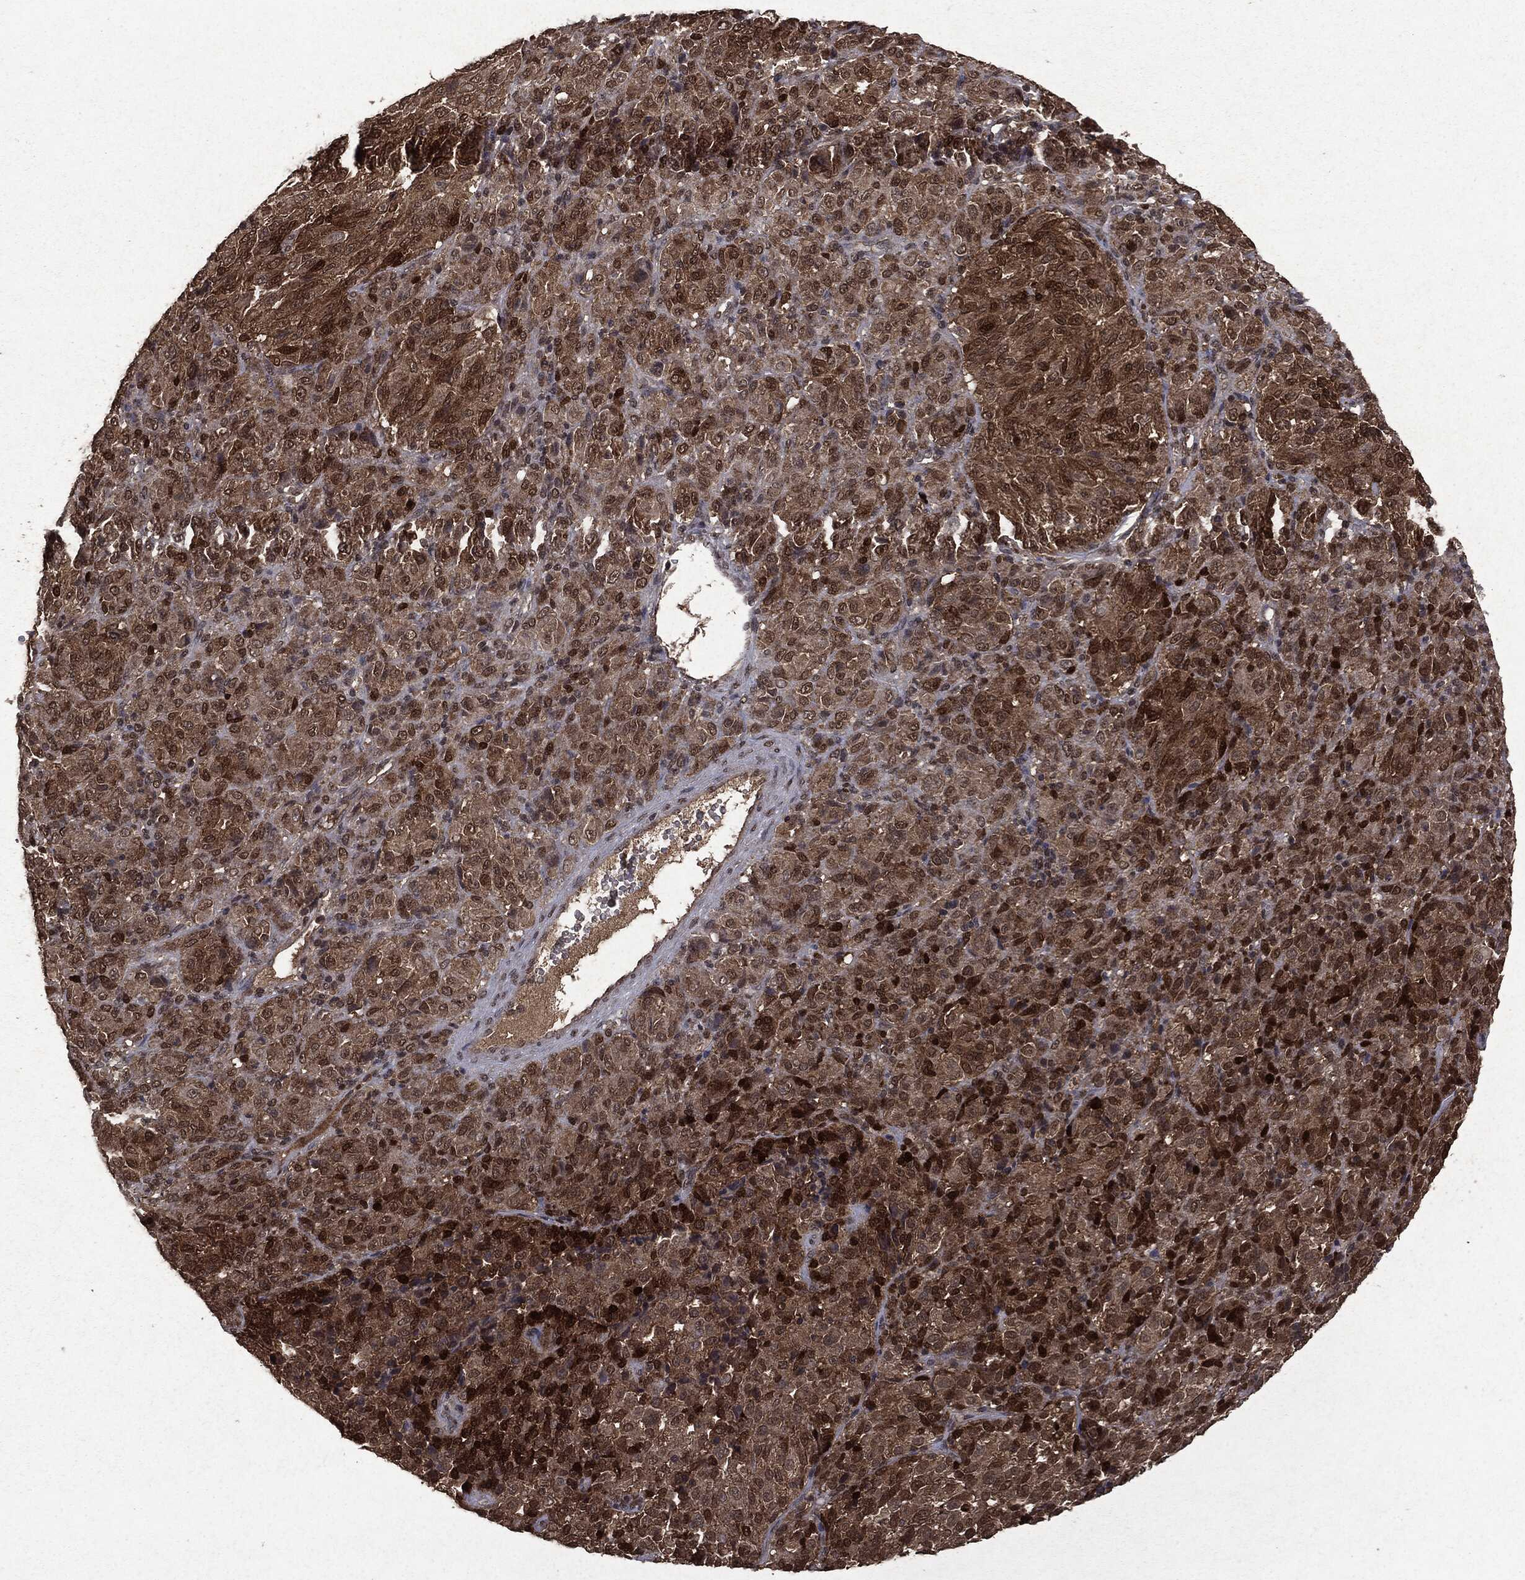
{"staining": {"intensity": "strong", "quantity": ">75%", "location": "cytoplasmic/membranous,nuclear"}, "tissue": "melanoma", "cell_type": "Tumor cells", "image_type": "cancer", "snomed": [{"axis": "morphology", "description": "Malignant melanoma, Metastatic site"}, {"axis": "topography", "description": "Brain"}], "caption": "Immunohistochemical staining of human malignant melanoma (metastatic site) exhibits high levels of strong cytoplasmic/membranous and nuclear staining in approximately >75% of tumor cells.", "gene": "PEBP1", "patient": {"sex": "female", "age": 56}}